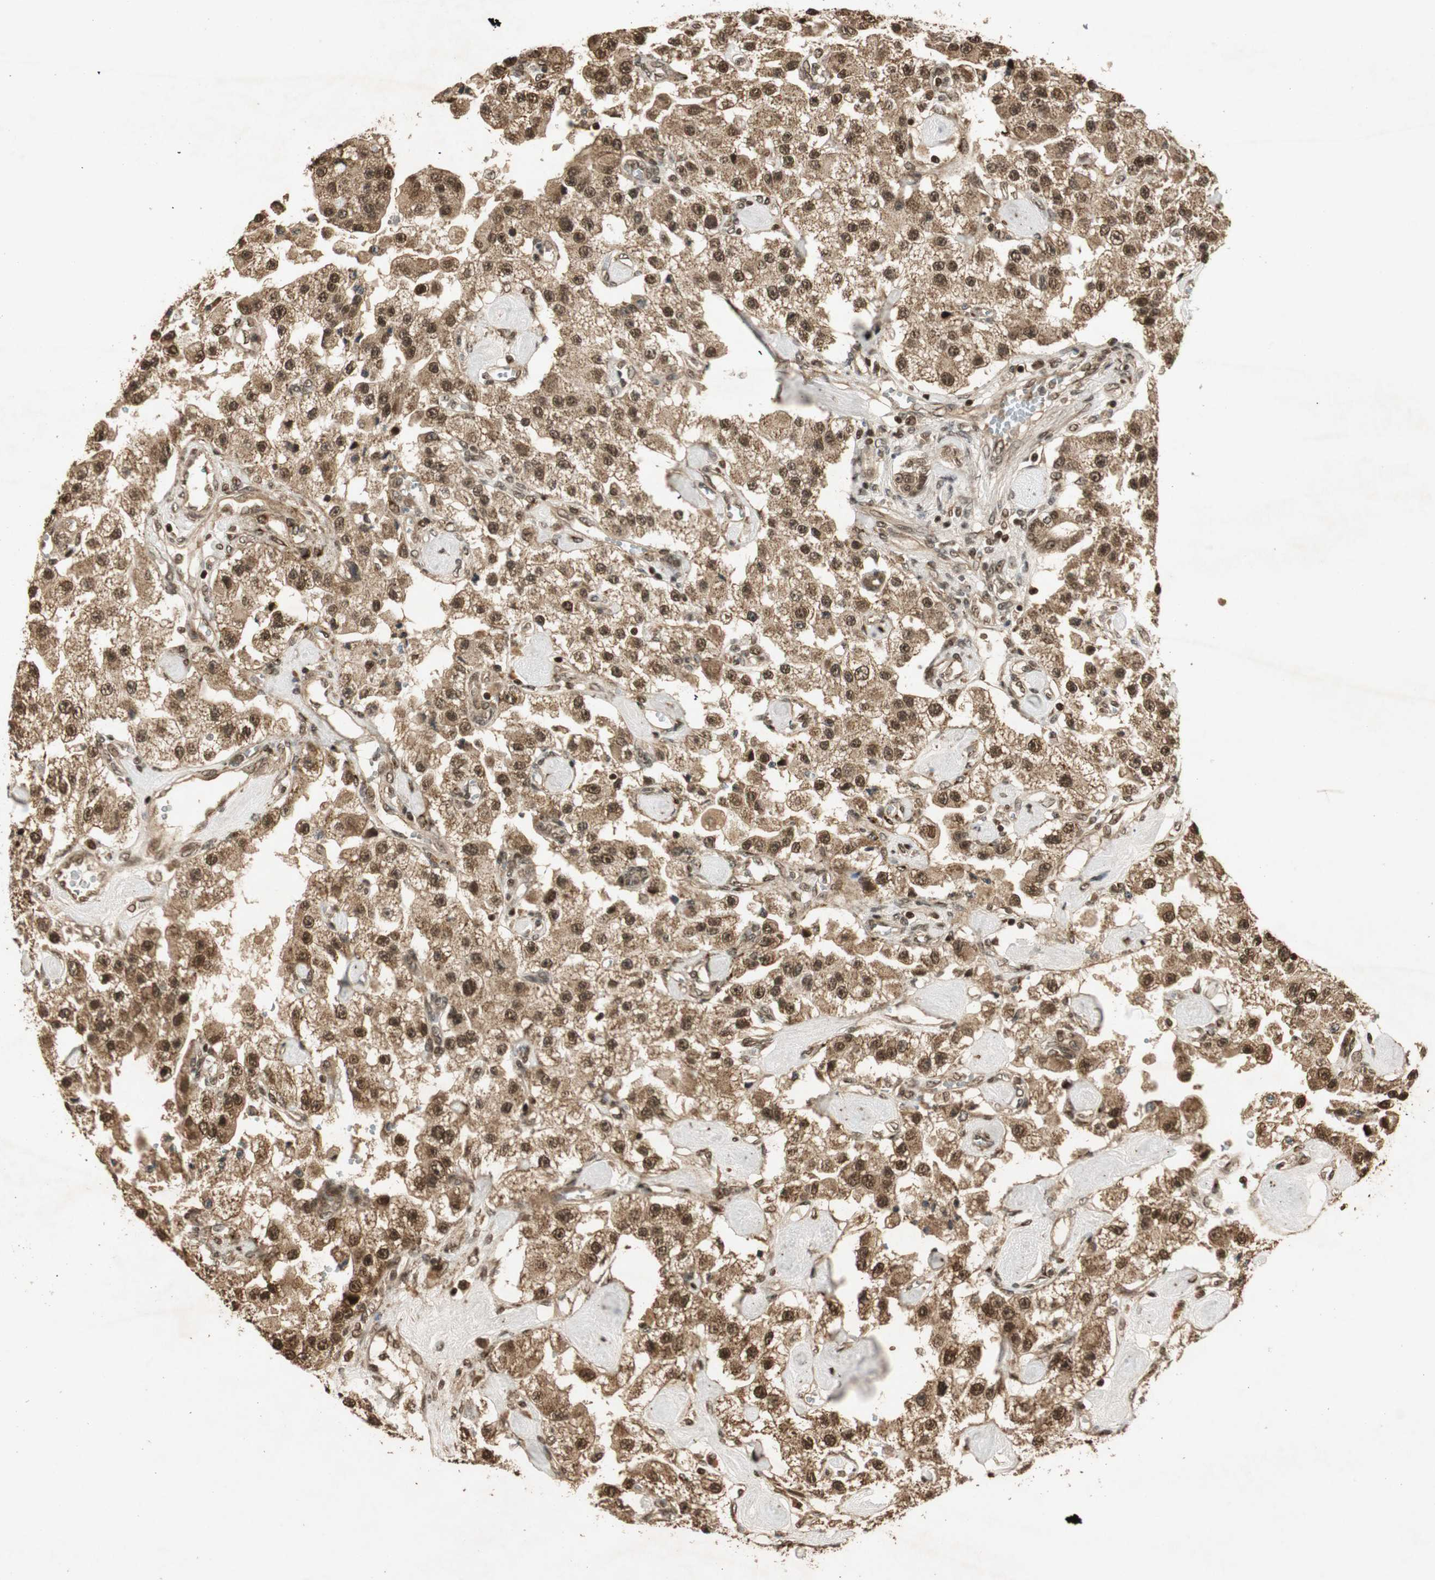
{"staining": {"intensity": "strong", "quantity": ">75%", "location": "cytoplasmic/membranous,nuclear"}, "tissue": "carcinoid", "cell_type": "Tumor cells", "image_type": "cancer", "snomed": [{"axis": "morphology", "description": "Carcinoid, malignant, NOS"}, {"axis": "topography", "description": "Pancreas"}], "caption": "Carcinoid (malignant) was stained to show a protein in brown. There is high levels of strong cytoplasmic/membranous and nuclear expression in approximately >75% of tumor cells.", "gene": "RPA3", "patient": {"sex": "male", "age": 41}}